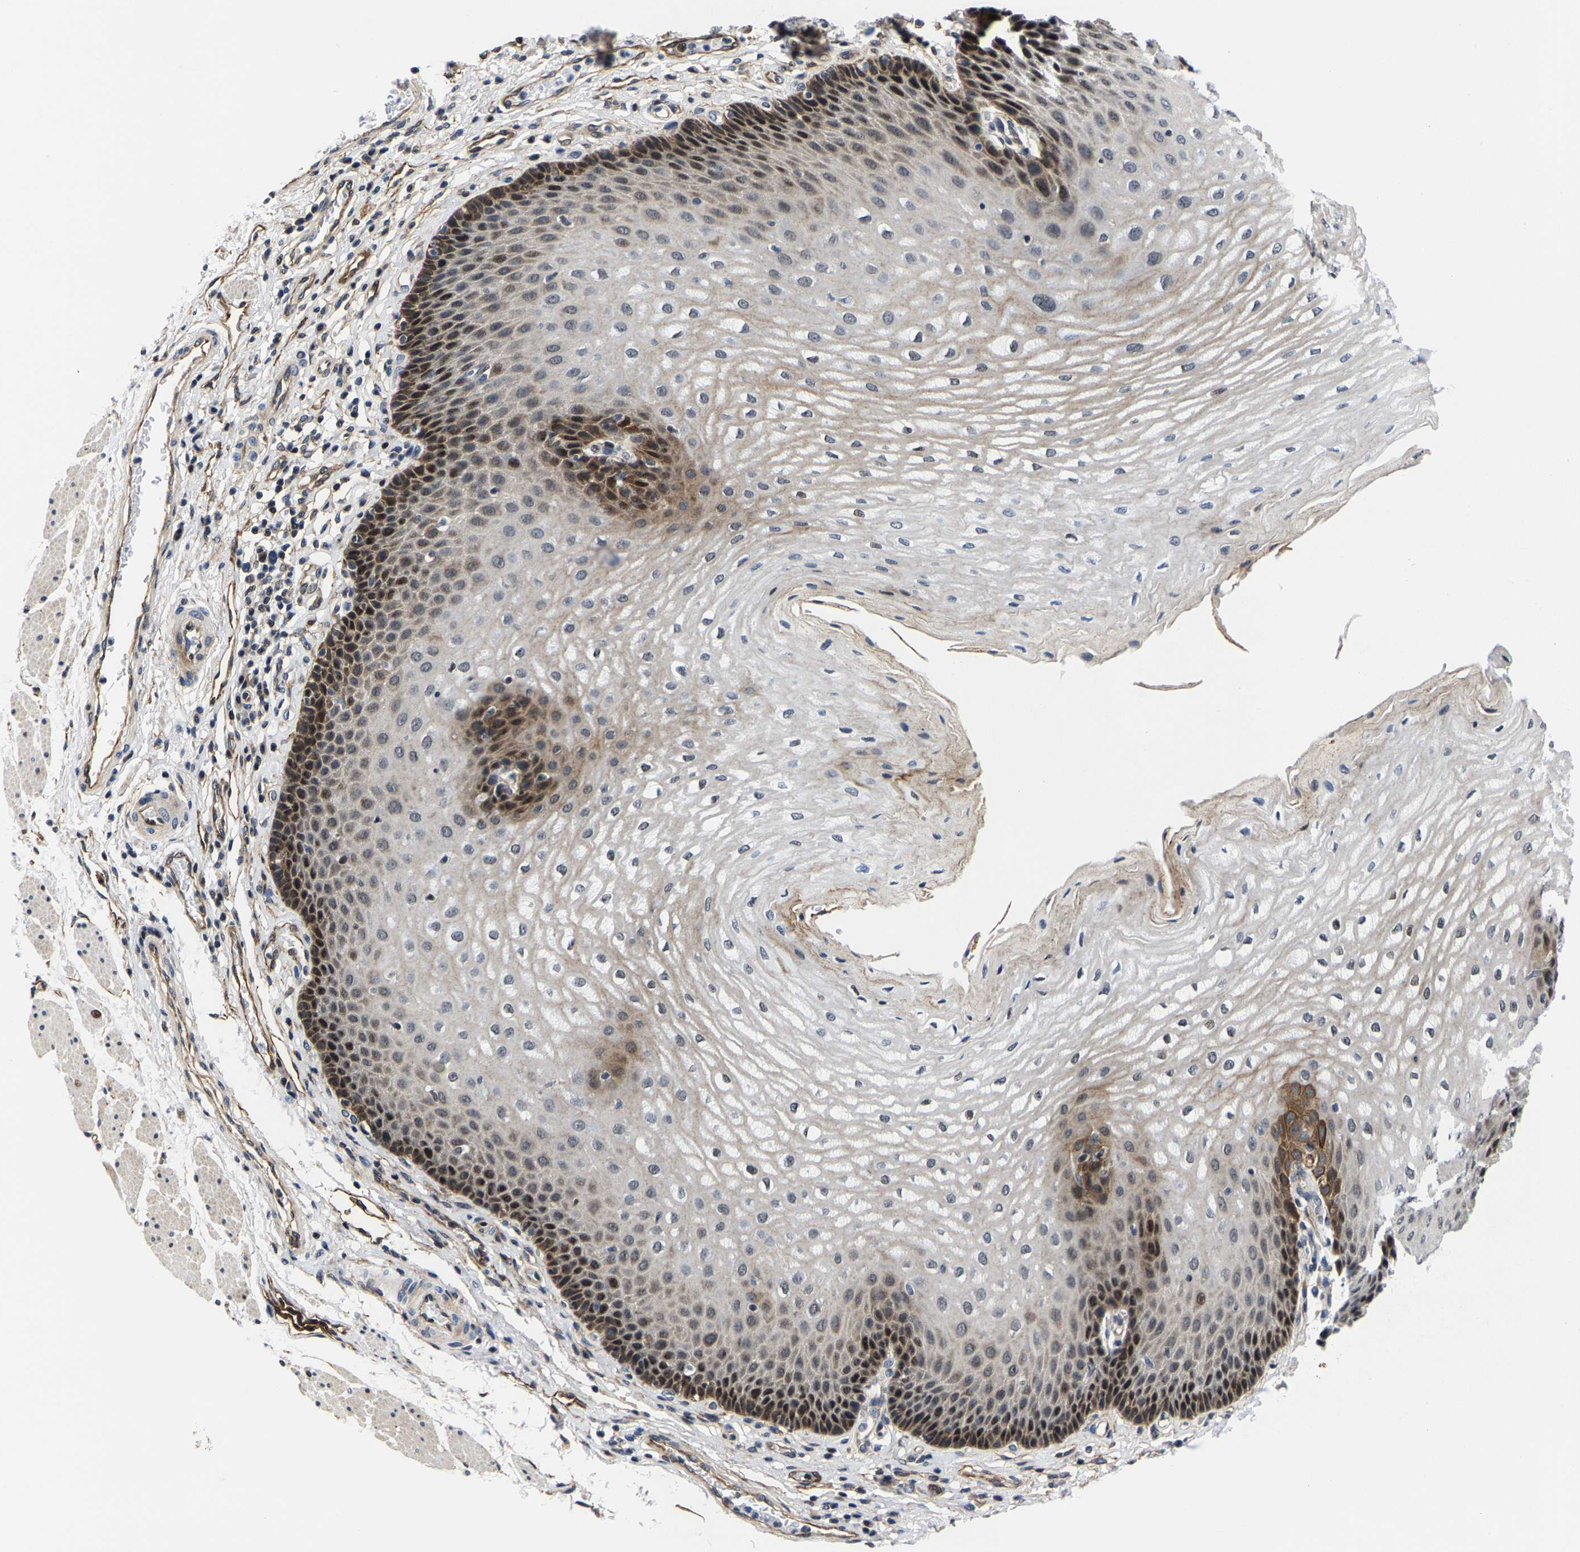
{"staining": {"intensity": "strong", "quantity": "25%-75%", "location": "cytoplasmic/membranous,nuclear"}, "tissue": "esophagus", "cell_type": "Squamous epithelial cells", "image_type": "normal", "snomed": [{"axis": "morphology", "description": "Normal tissue, NOS"}, {"axis": "topography", "description": "Esophagus"}], "caption": "Approximately 25%-75% of squamous epithelial cells in unremarkable esophagus display strong cytoplasmic/membranous,nuclear protein positivity as visualized by brown immunohistochemical staining.", "gene": "GTPBP10", "patient": {"sex": "male", "age": 54}}